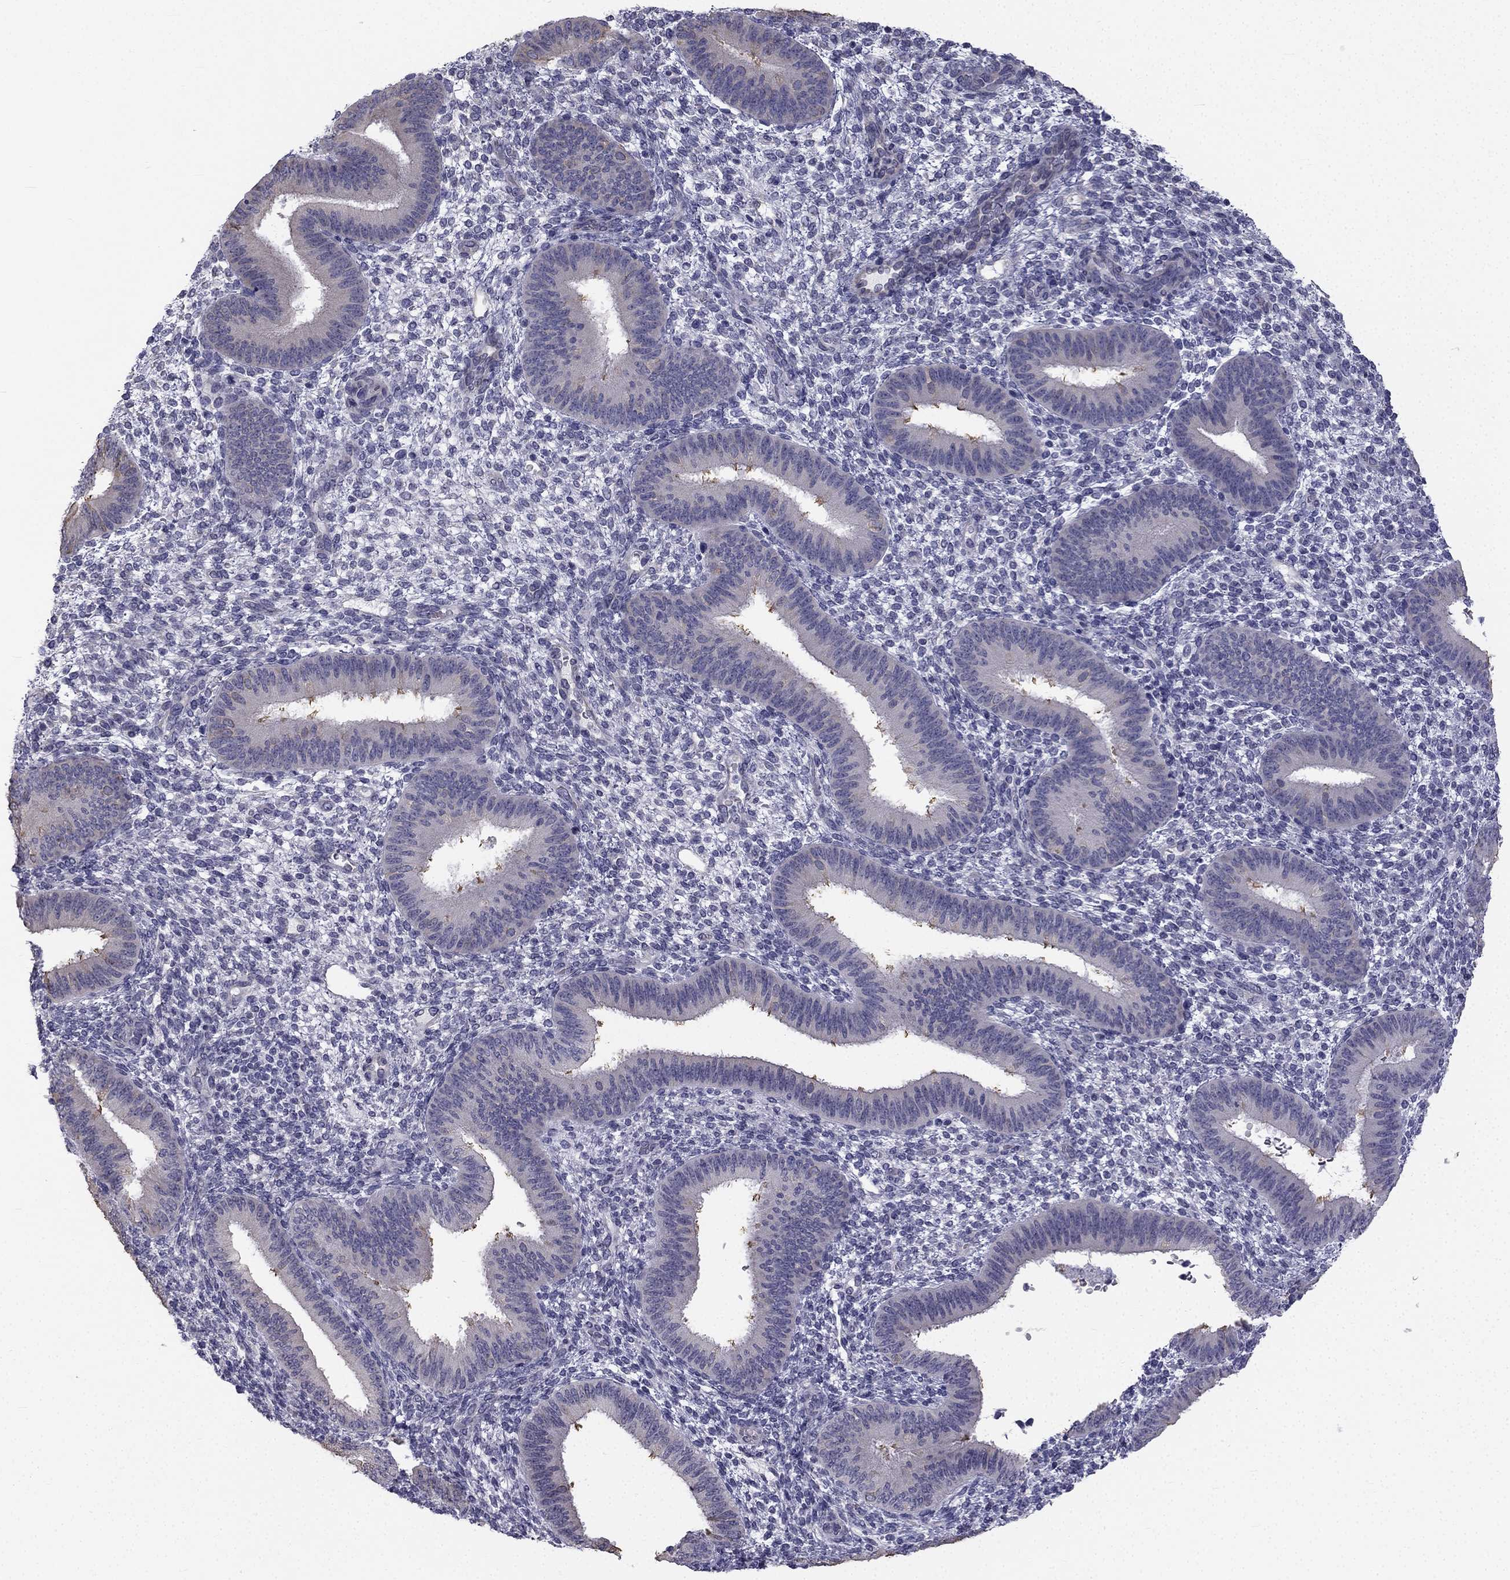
{"staining": {"intensity": "negative", "quantity": "none", "location": "none"}, "tissue": "endometrium", "cell_type": "Cells in endometrial stroma", "image_type": "normal", "snomed": [{"axis": "morphology", "description": "Normal tissue, NOS"}, {"axis": "topography", "description": "Endometrium"}], "caption": "Normal endometrium was stained to show a protein in brown. There is no significant positivity in cells in endometrial stroma.", "gene": "CCDC40", "patient": {"sex": "female", "age": 39}}